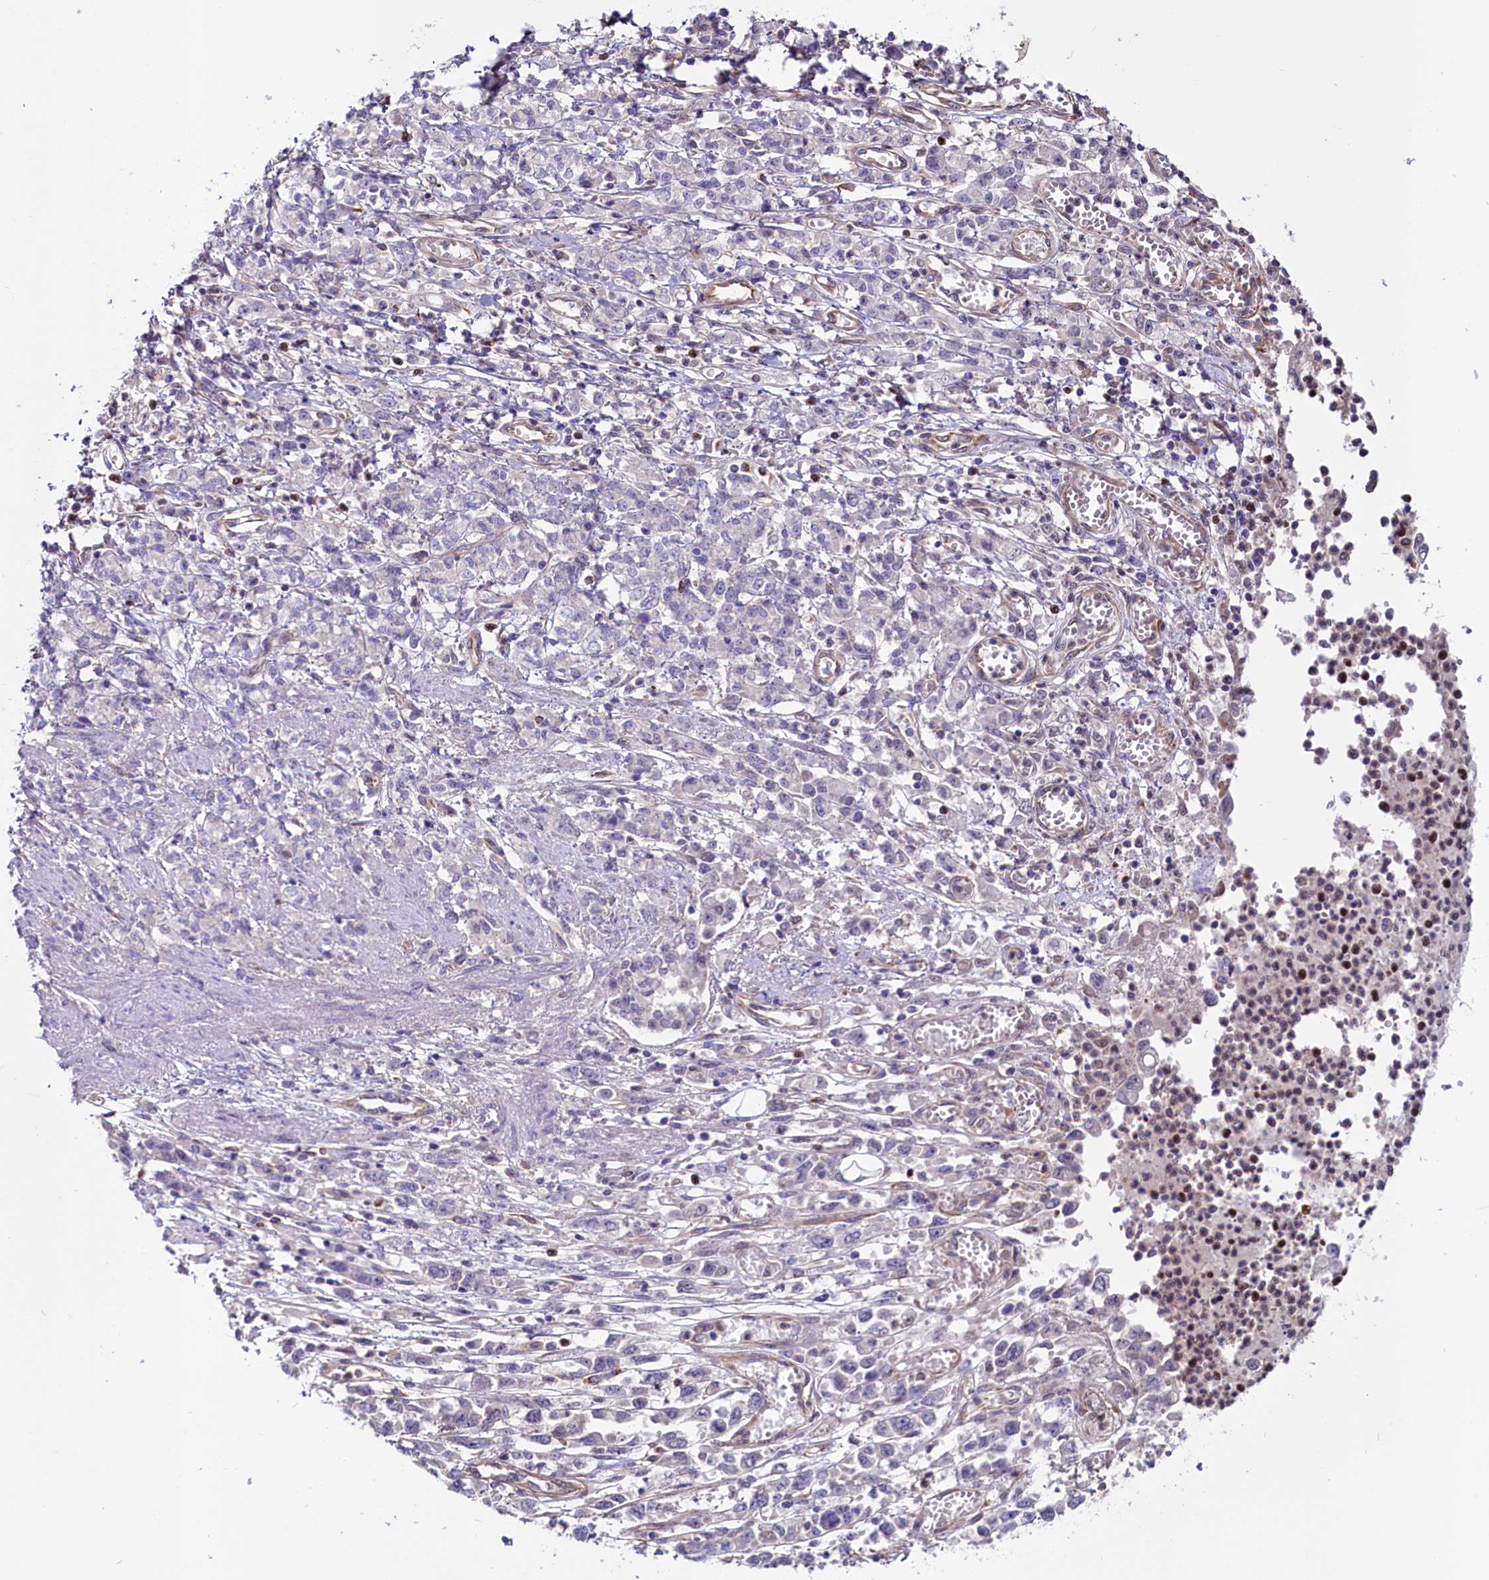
{"staining": {"intensity": "negative", "quantity": "none", "location": "none"}, "tissue": "stomach cancer", "cell_type": "Tumor cells", "image_type": "cancer", "snomed": [{"axis": "morphology", "description": "Adenocarcinoma, NOS"}, {"axis": "topography", "description": "Stomach"}], "caption": "Immunohistochemistry (IHC) of adenocarcinoma (stomach) demonstrates no positivity in tumor cells.", "gene": "PDILT", "patient": {"sex": "female", "age": 76}}